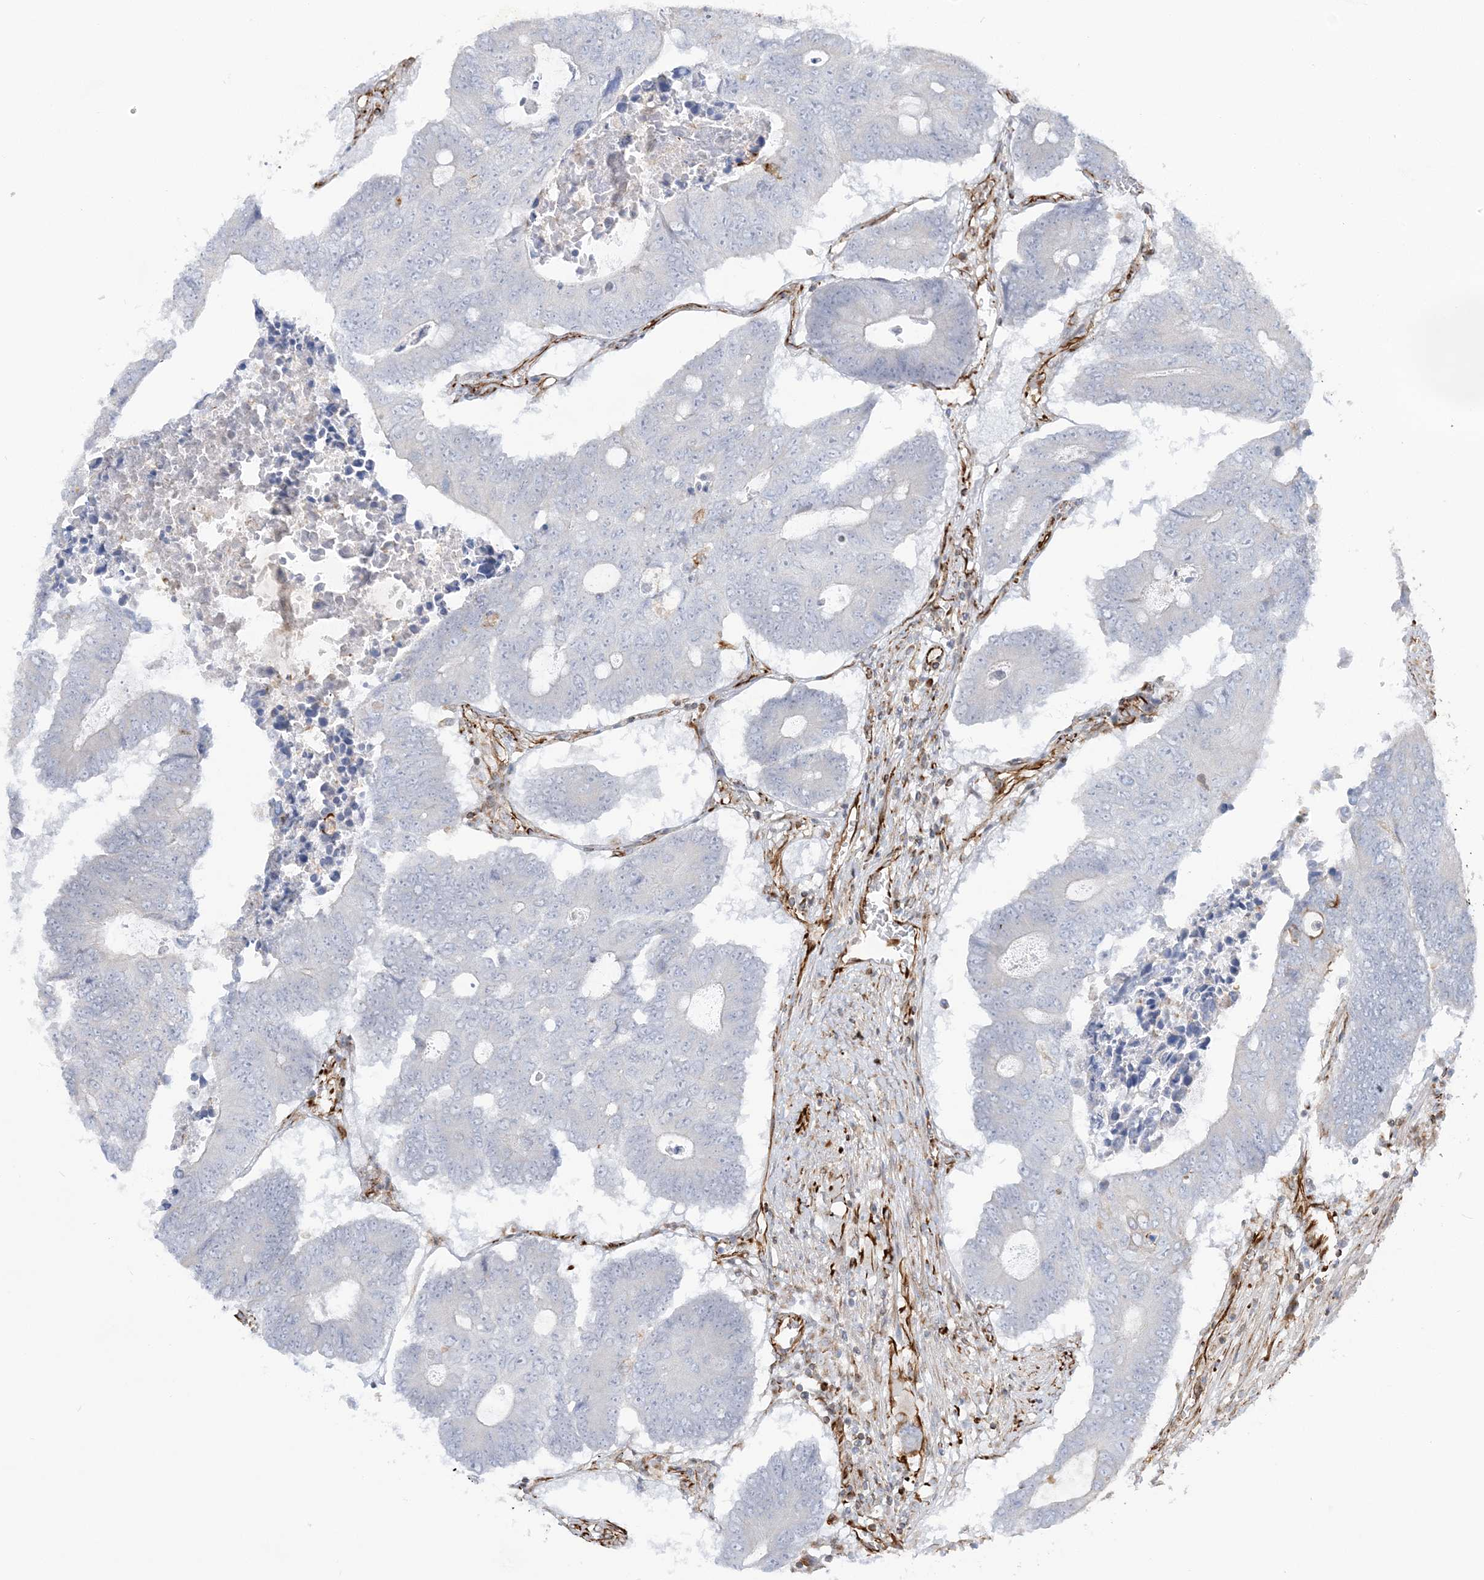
{"staining": {"intensity": "negative", "quantity": "none", "location": "none"}, "tissue": "colorectal cancer", "cell_type": "Tumor cells", "image_type": "cancer", "snomed": [{"axis": "morphology", "description": "Adenocarcinoma, NOS"}, {"axis": "topography", "description": "Colon"}], "caption": "Micrograph shows no protein expression in tumor cells of colorectal adenocarcinoma tissue. The staining is performed using DAB brown chromogen with nuclei counter-stained in using hematoxylin.", "gene": "SCLT1", "patient": {"sex": "male", "age": 87}}